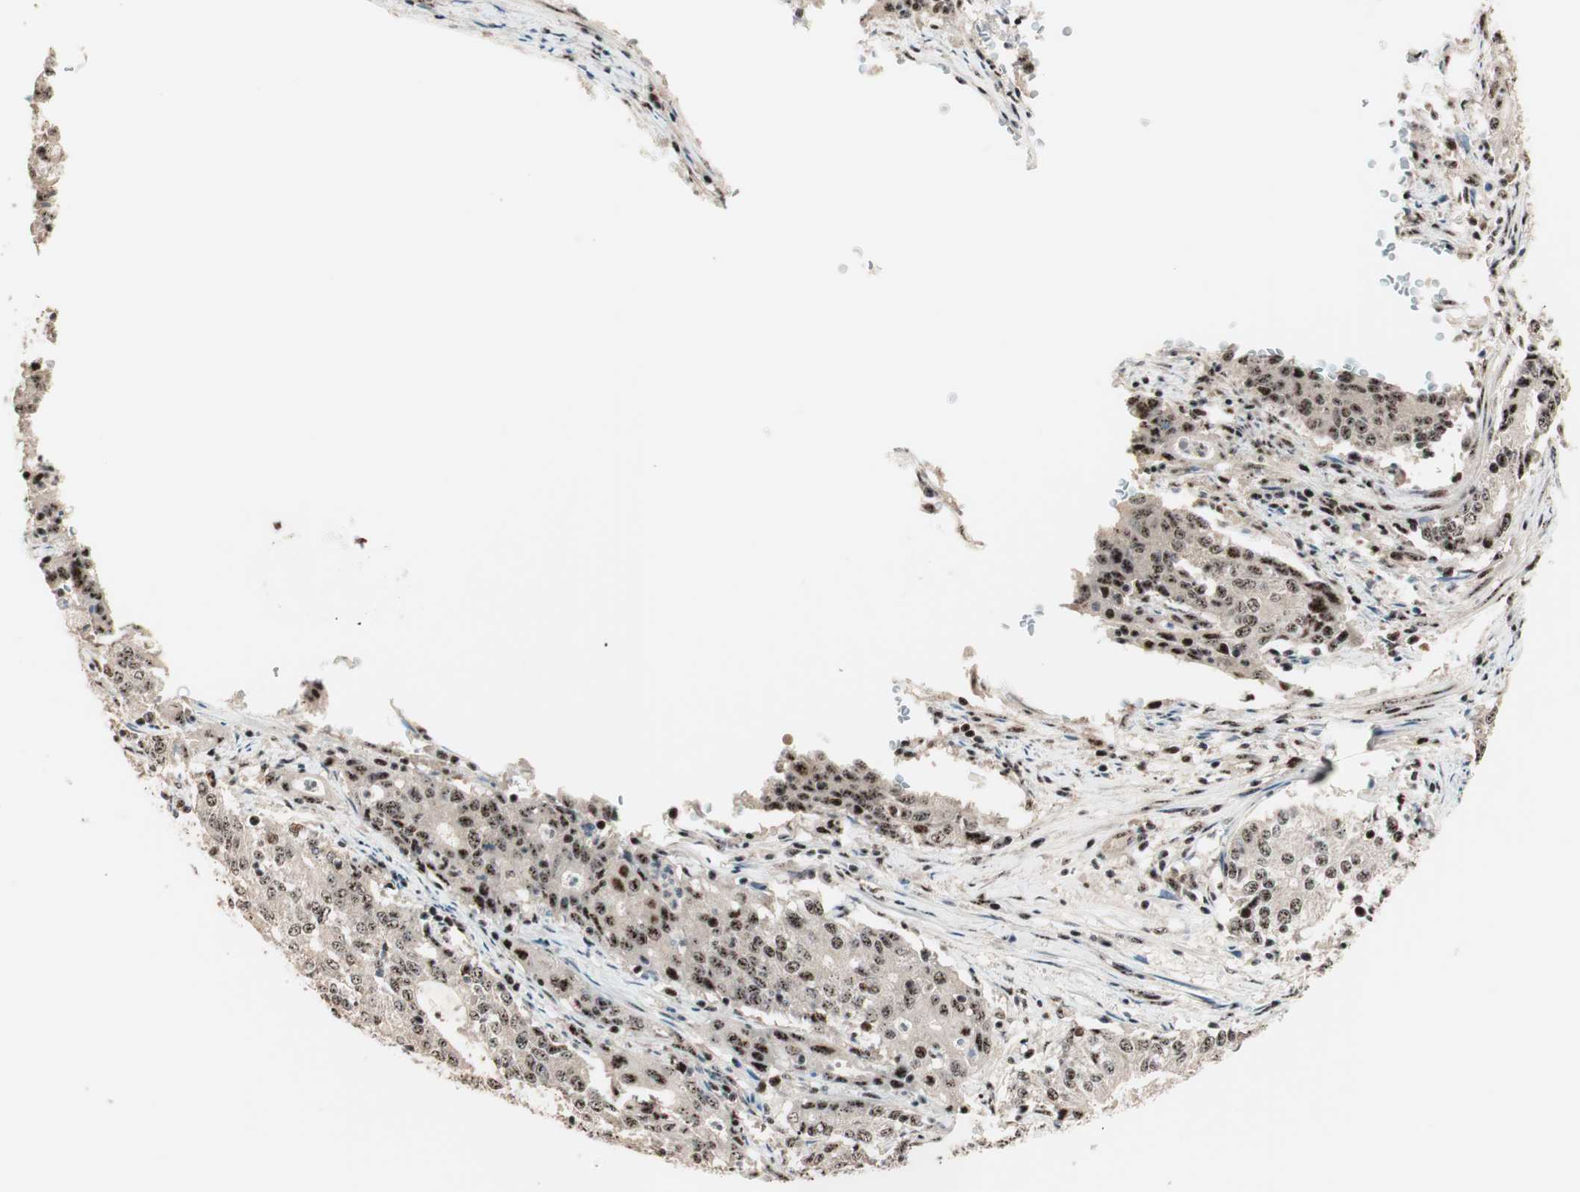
{"staining": {"intensity": "strong", "quantity": ">75%", "location": "nuclear"}, "tissue": "cervical cancer", "cell_type": "Tumor cells", "image_type": "cancer", "snomed": [{"axis": "morphology", "description": "Adenocarcinoma, NOS"}, {"axis": "topography", "description": "Cervix"}], "caption": "Immunohistochemical staining of cervical cancer exhibits strong nuclear protein expression in about >75% of tumor cells. (Brightfield microscopy of DAB IHC at high magnification).", "gene": "NR5A2", "patient": {"sex": "female", "age": 44}}